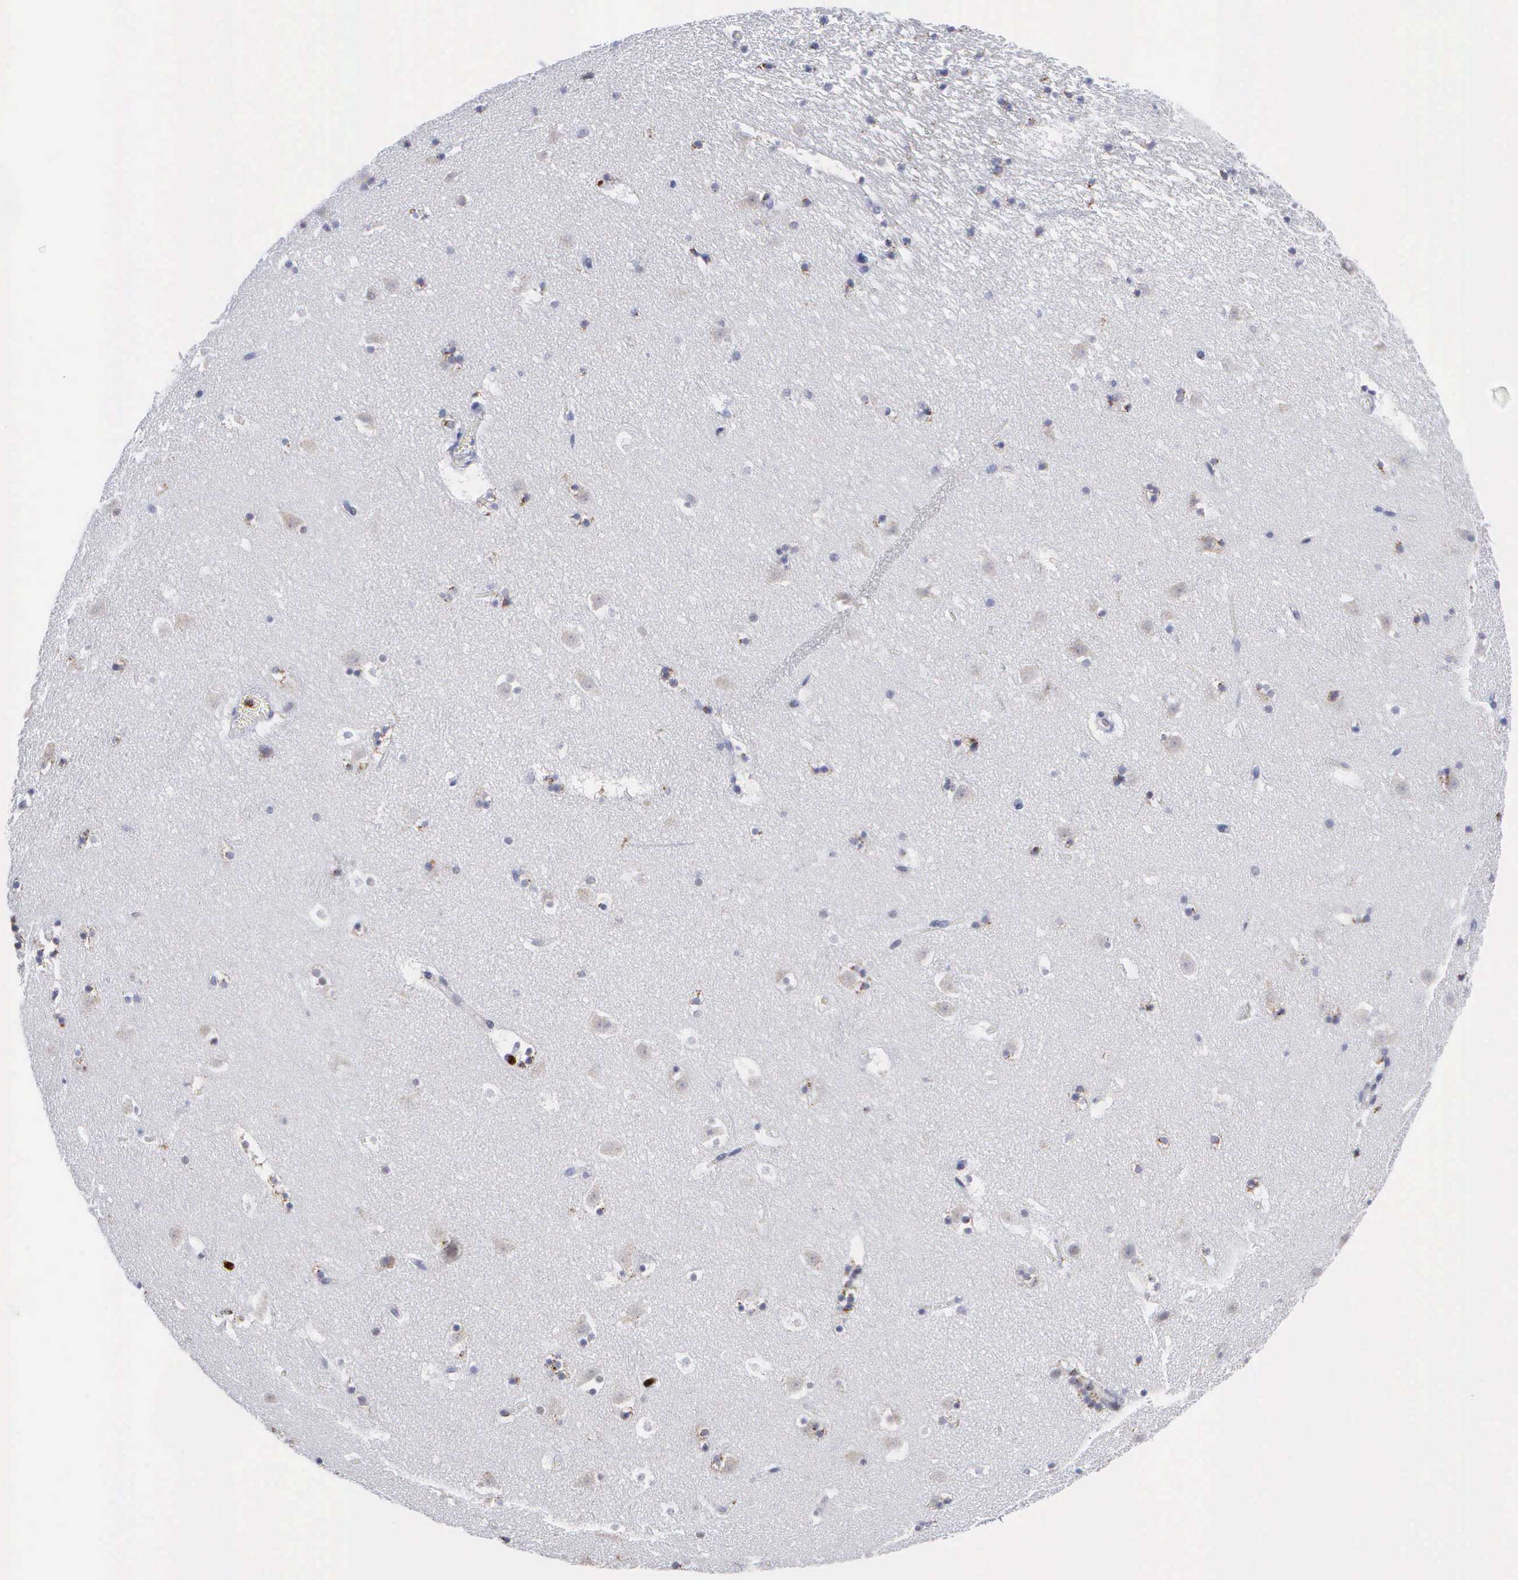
{"staining": {"intensity": "negative", "quantity": "none", "location": "none"}, "tissue": "caudate", "cell_type": "Glial cells", "image_type": "normal", "snomed": [{"axis": "morphology", "description": "Normal tissue, NOS"}, {"axis": "topography", "description": "Lateral ventricle wall"}], "caption": "High power microscopy micrograph of an immunohistochemistry image of normal caudate, revealing no significant staining in glial cells. Brightfield microscopy of immunohistochemistry (IHC) stained with DAB (brown) and hematoxylin (blue), captured at high magnification.", "gene": "SPIN3", "patient": {"sex": "male", "age": 45}}